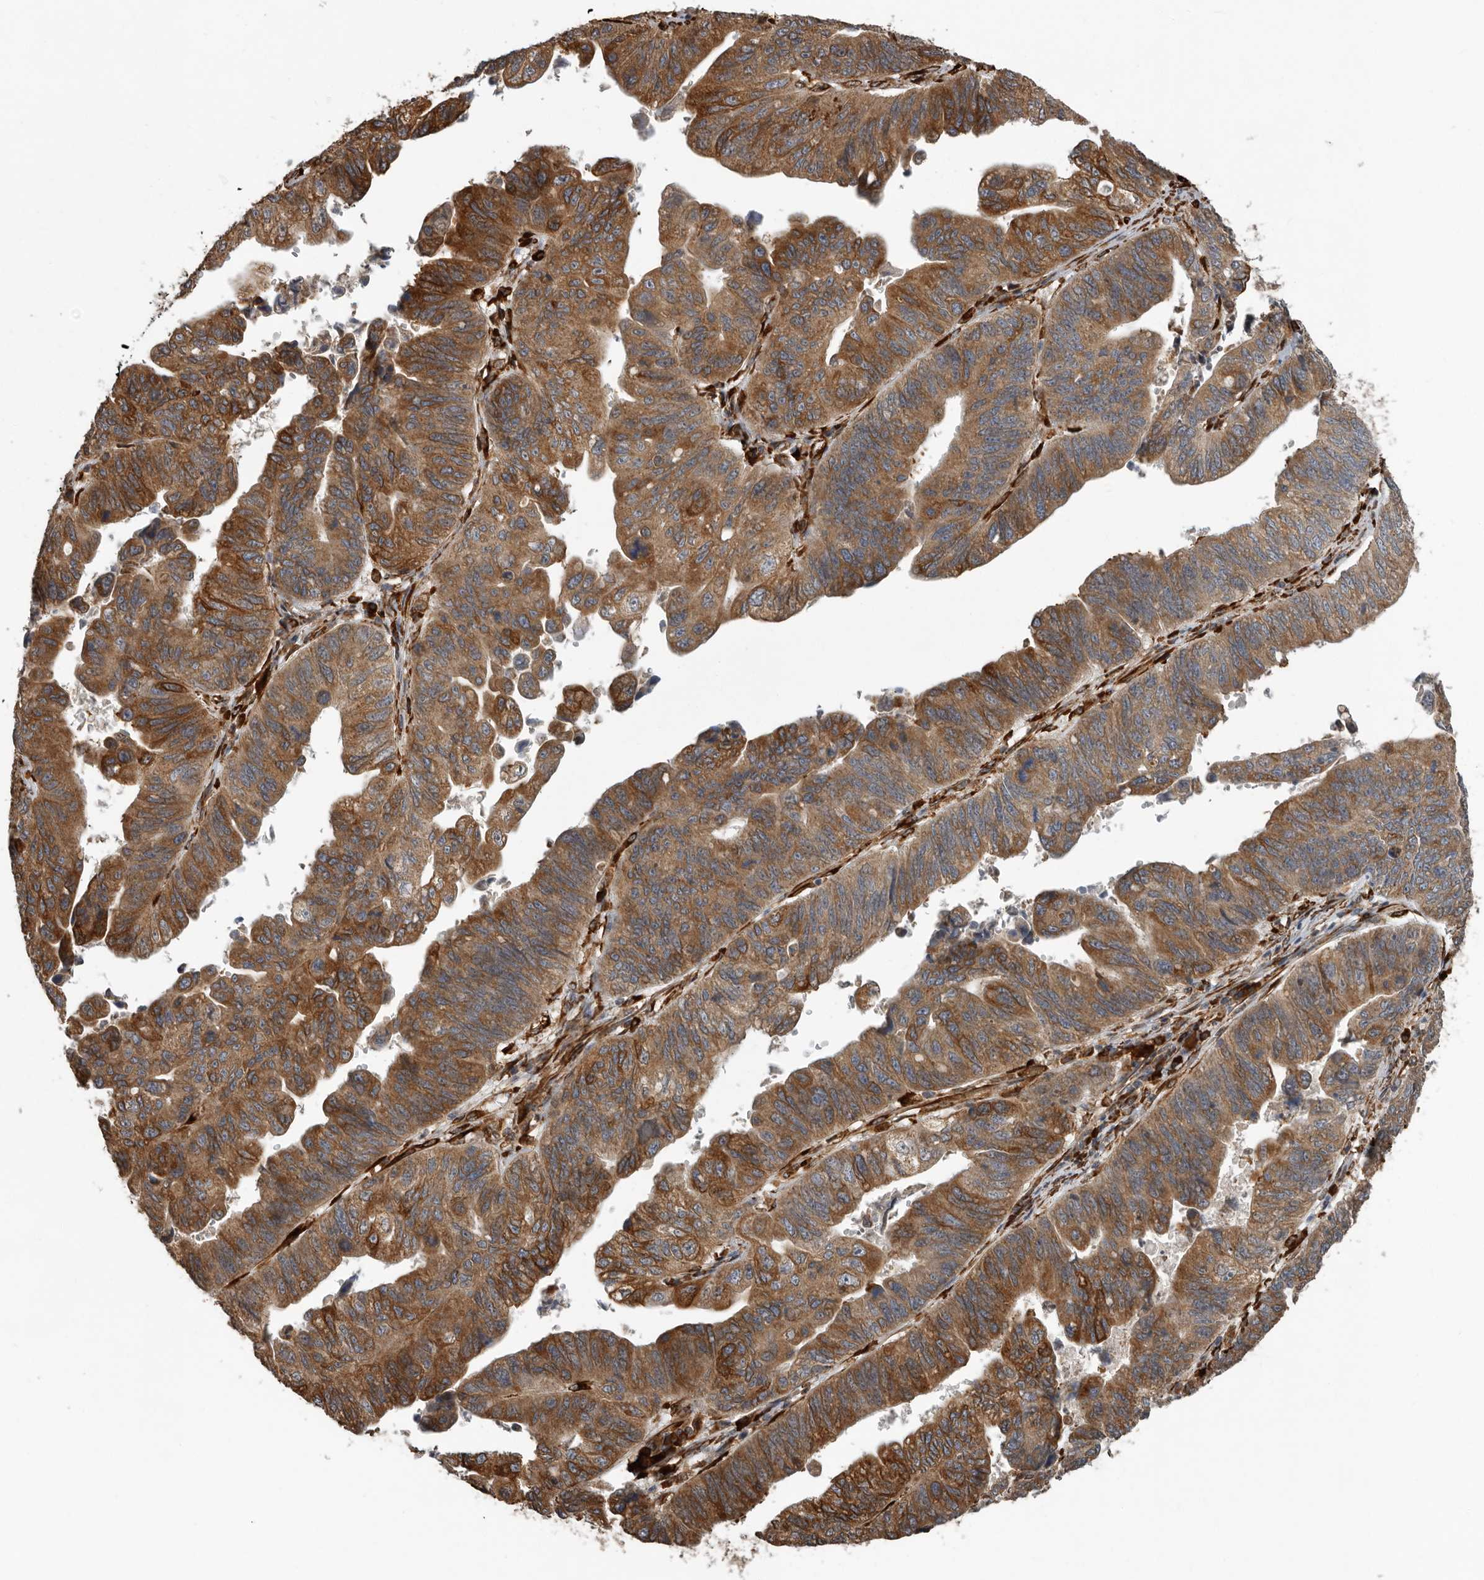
{"staining": {"intensity": "strong", "quantity": ">75%", "location": "cytoplasmic/membranous"}, "tissue": "stomach cancer", "cell_type": "Tumor cells", "image_type": "cancer", "snomed": [{"axis": "morphology", "description": "Adenocarcinoma, NOS"}, {"axis": "topography", "description": "Stomach"}], "caption": "Stomach cancer was stained to show a protein in brown. There is high levels of strong cytoplasmic/membranous expression in approximately >75% of tumor cells. (Stains: DAB (3,3'-diaminobenzidine) in brown, nuclei in blue, Microscopy: brightfield microscopy at high magnification).", "gene": "CEP350", "patient": {"sex": "male", "age": 59}}